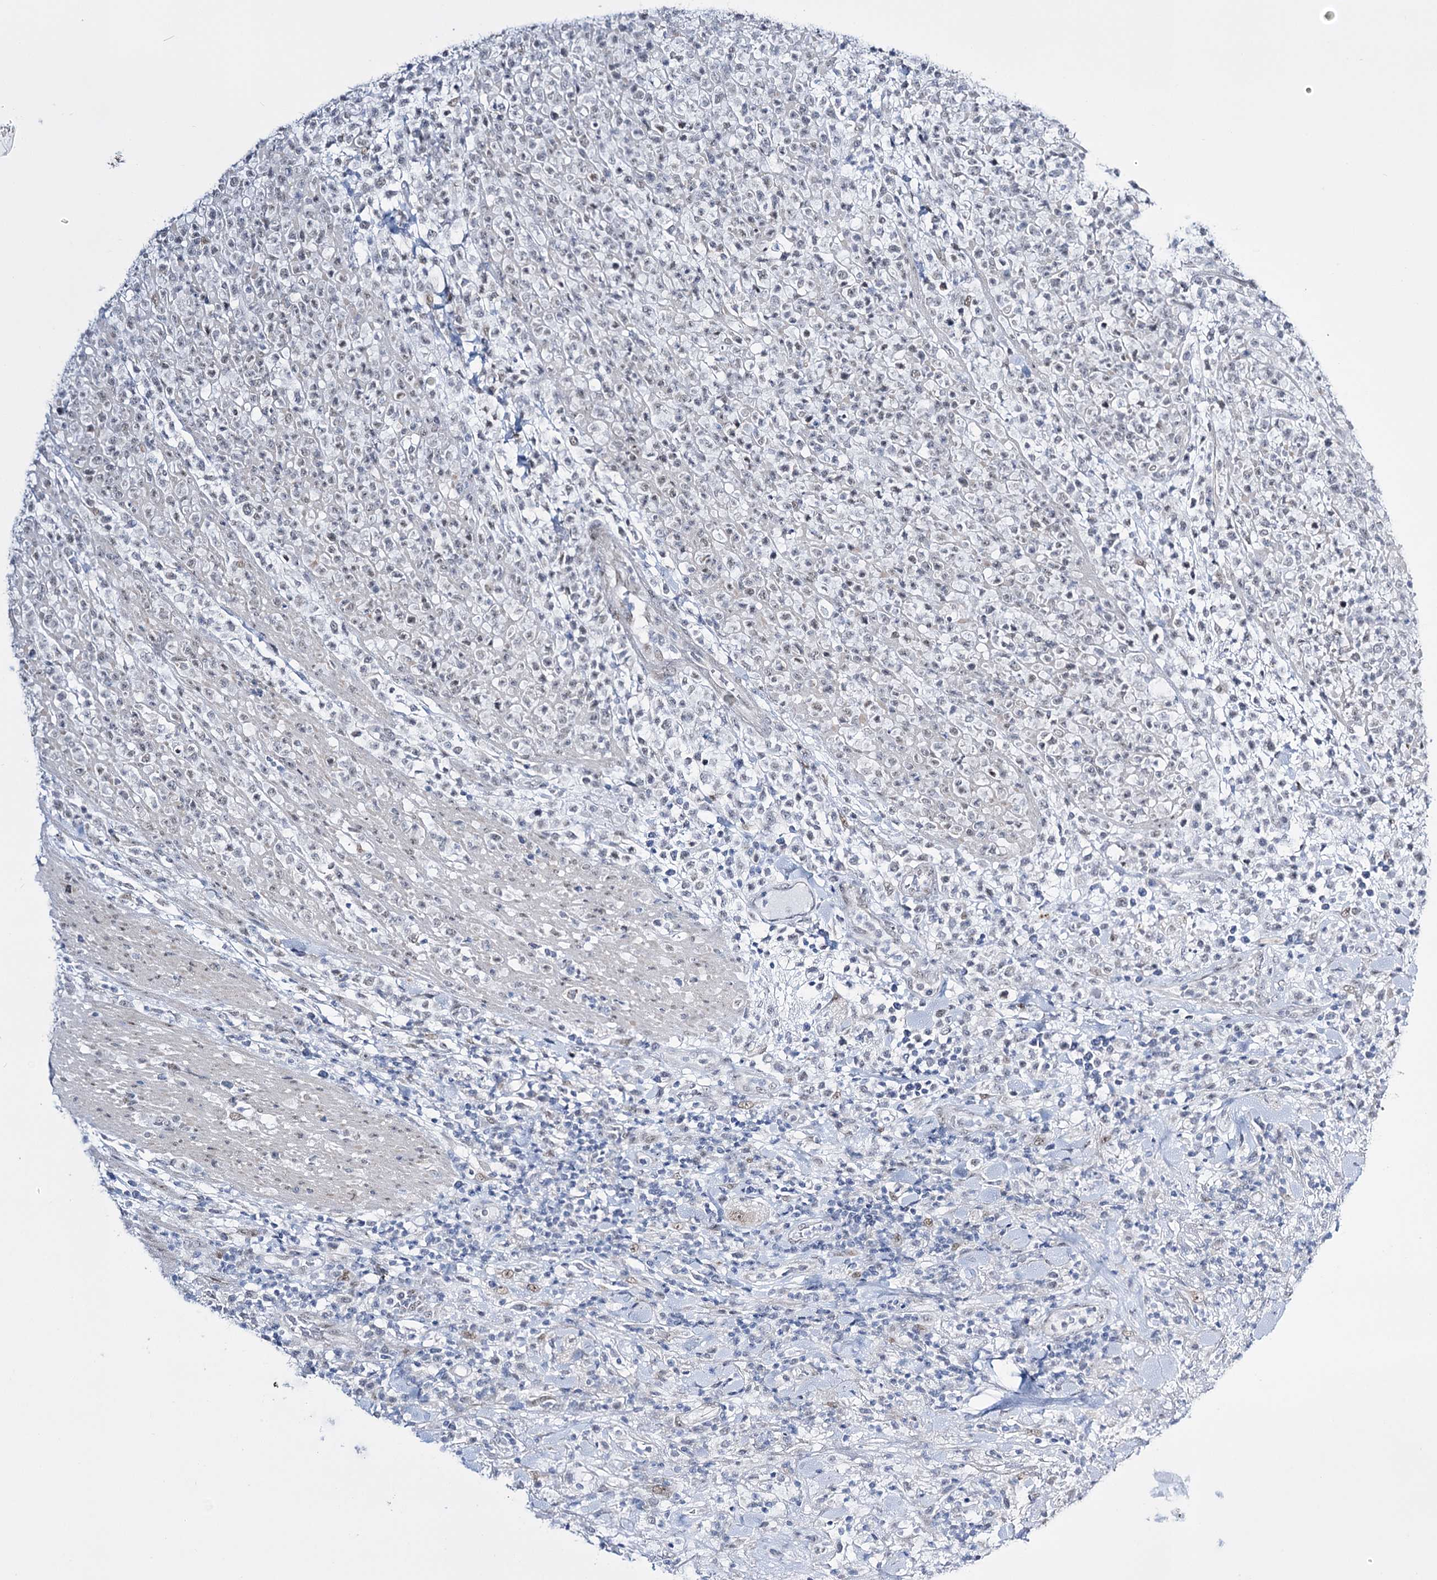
{"staining": {"intensity": "negative", "quantity": "none", "location": "none"}, "tissue": "lymphoma", "cell_type": "Tumor cells", "image_type": "cancer", "snomed": [{"axis": "morphology", "description": "Malignant lymphoma, non-Hodgkin's type, High grade"}, {"axis": "topography", "description": "Colon"}], "caption": "Tumor cells are negative for brown protein staining in high-grade malignant lymphoma, non-Hodgkin's type. (DAB immunohistochemistry visualized using brightfield microscopy, high magnification).", "gene": "RBM15B", "patient": {"sex": "female", "age": 53}}